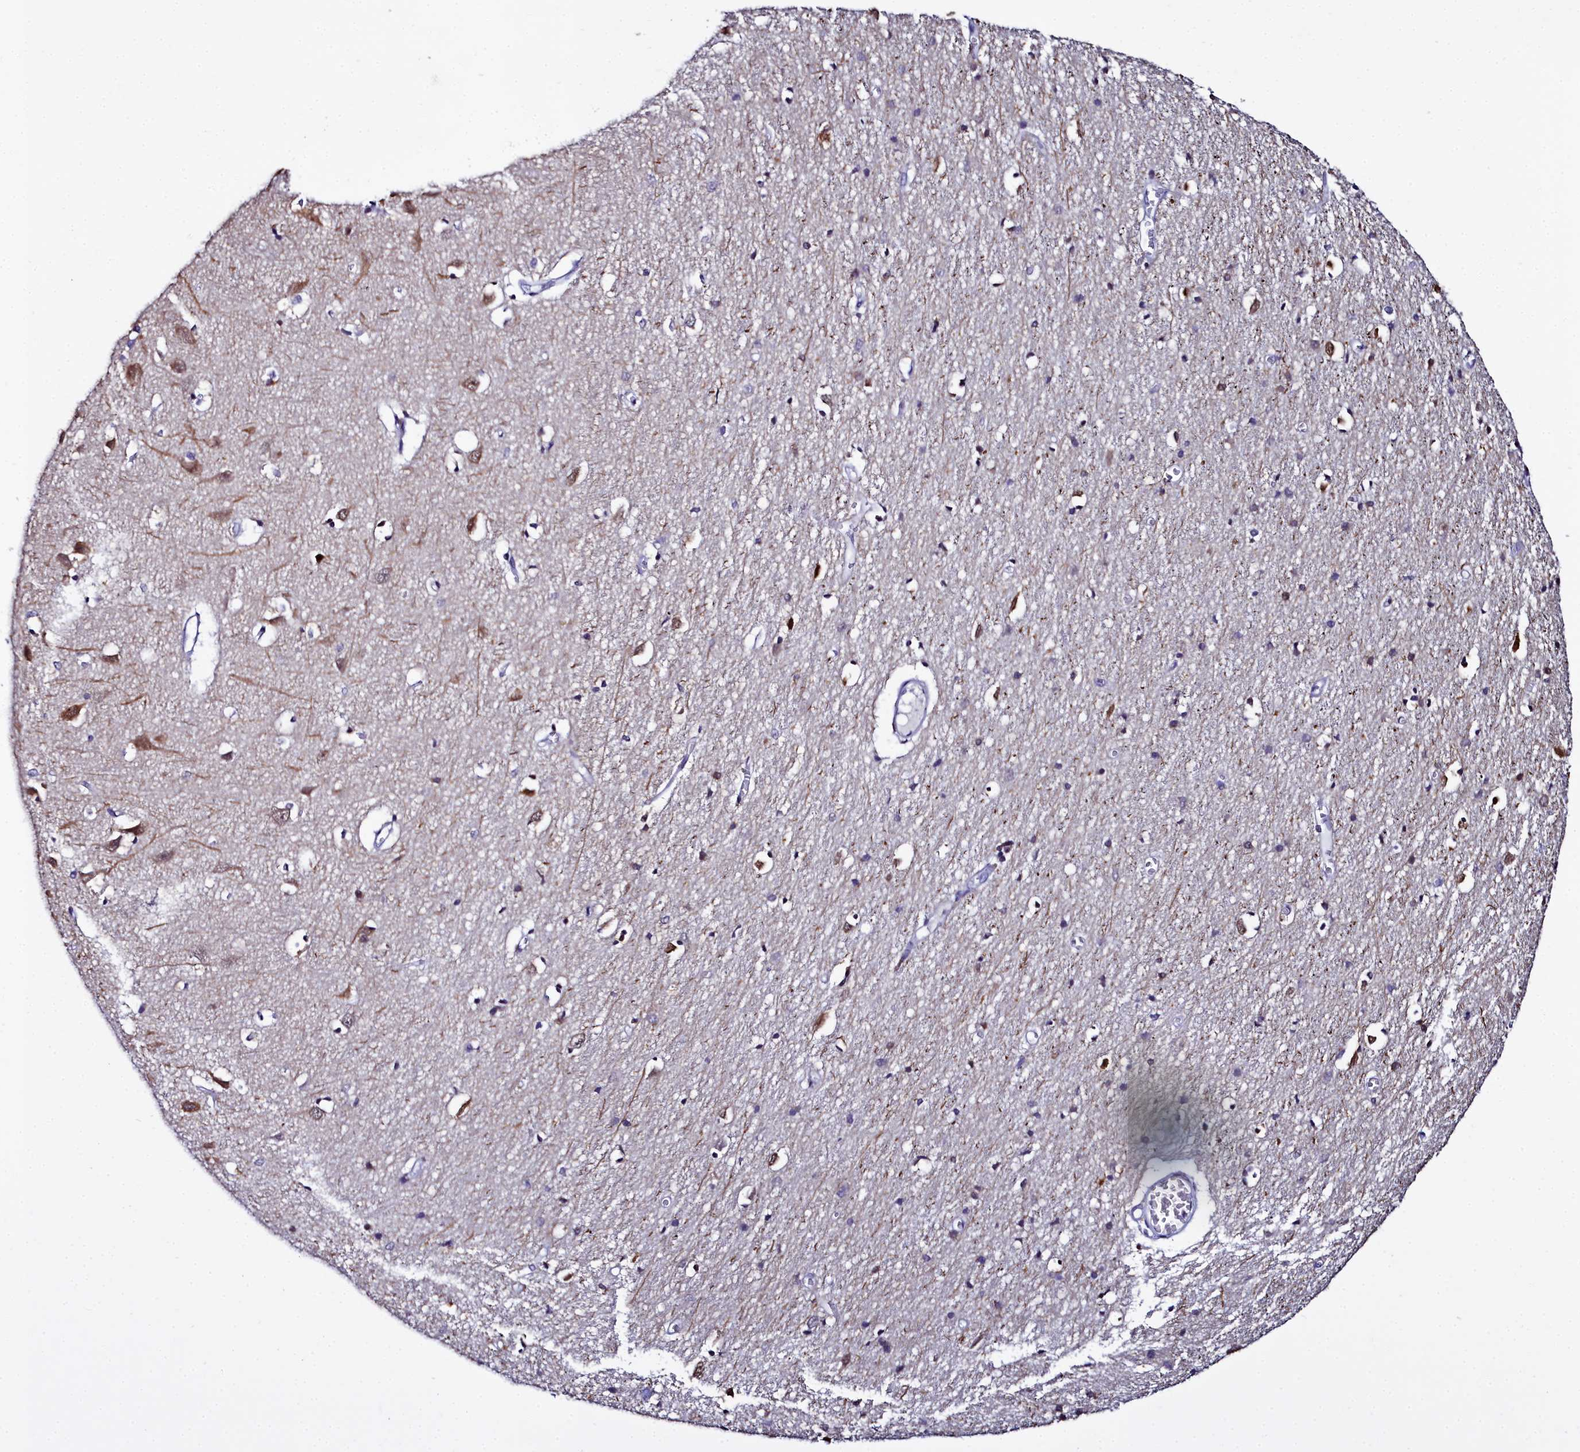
{"staining": {"intensity": "moderate", "quantity": "<25%", "location": "cytoplasmic/membranous,nuclear"}, "tissue": "cerebral cortex", "cell_type": "Endothelial cells", "image_type": "normal", "snomed": [{"axis": "morphology", "description": "Normal tissue, NOS"}, {"axis": "topography", "description": "Cerebral cortex"}], "caption": "Approximately <25% of endothelial cells in normal cerebral cortex reveal moderate cytoplasmic/membranous,nuclear protein staining as visualized by brown immunohistochemical staining.", "gene": "CCDC97", "patient": {"sex": "female", "age": 64}}